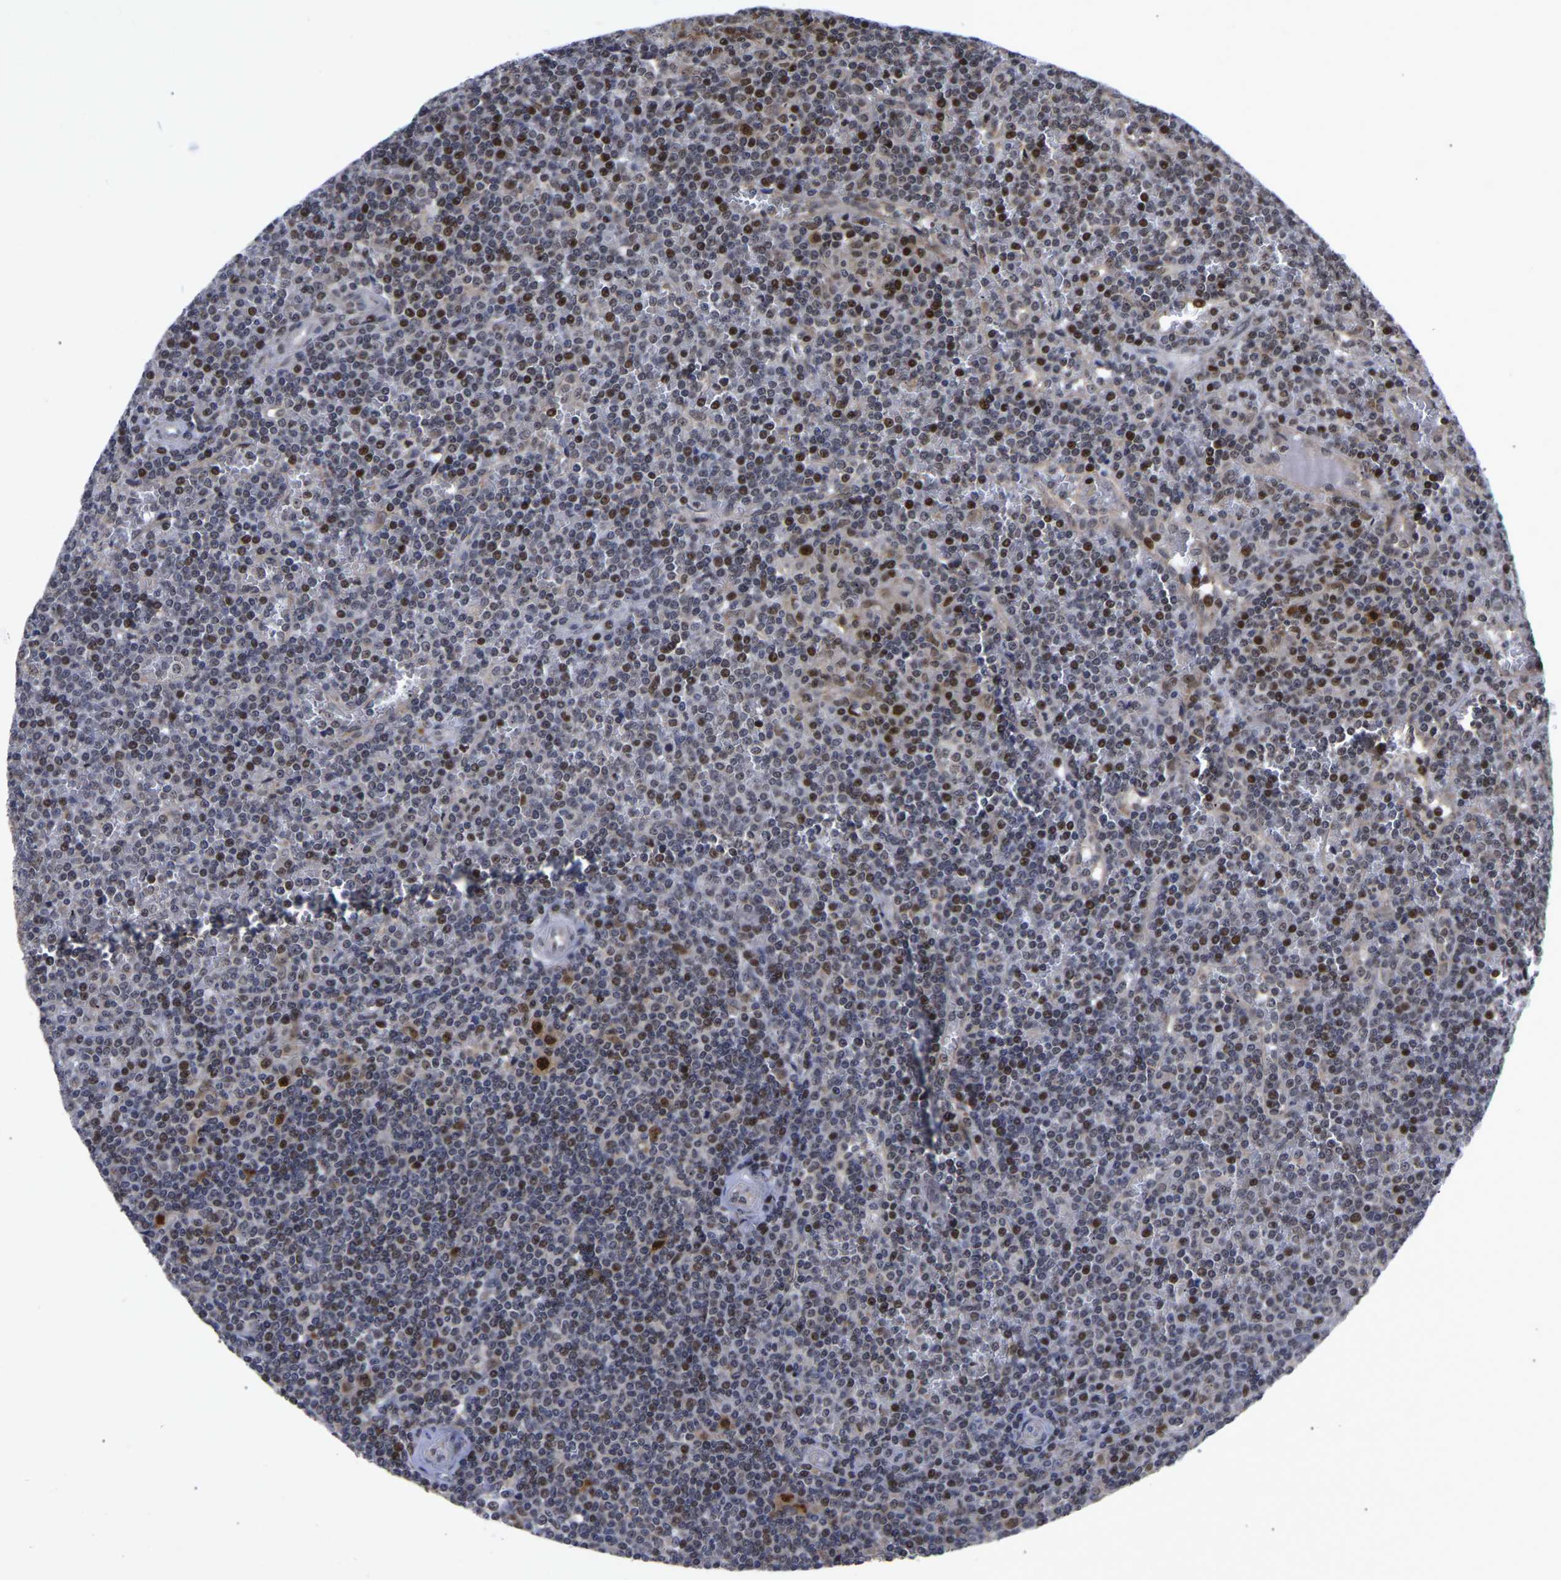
{"staining": {"intensity": "strong", "quantity": "<25%", "location": "nuclear"}, "tissue": "lymphoma", "cell_type": "Tumor cells", "image_type": "cancer", "snomed": [{"axis": "morphology", "description": "Malignant lymphoma, non-Hodgkin's type, Low grade"}, {"axis": "topography", "description": "Spleen"}], "caption": "Approximately <25% of tumor cells in human lymphoma exhibit strong nuclear protein staining as visualized by brown immunohistochemical staining.", "gene": "JUNB", "patient": {"sex": "female", "age": 19}}